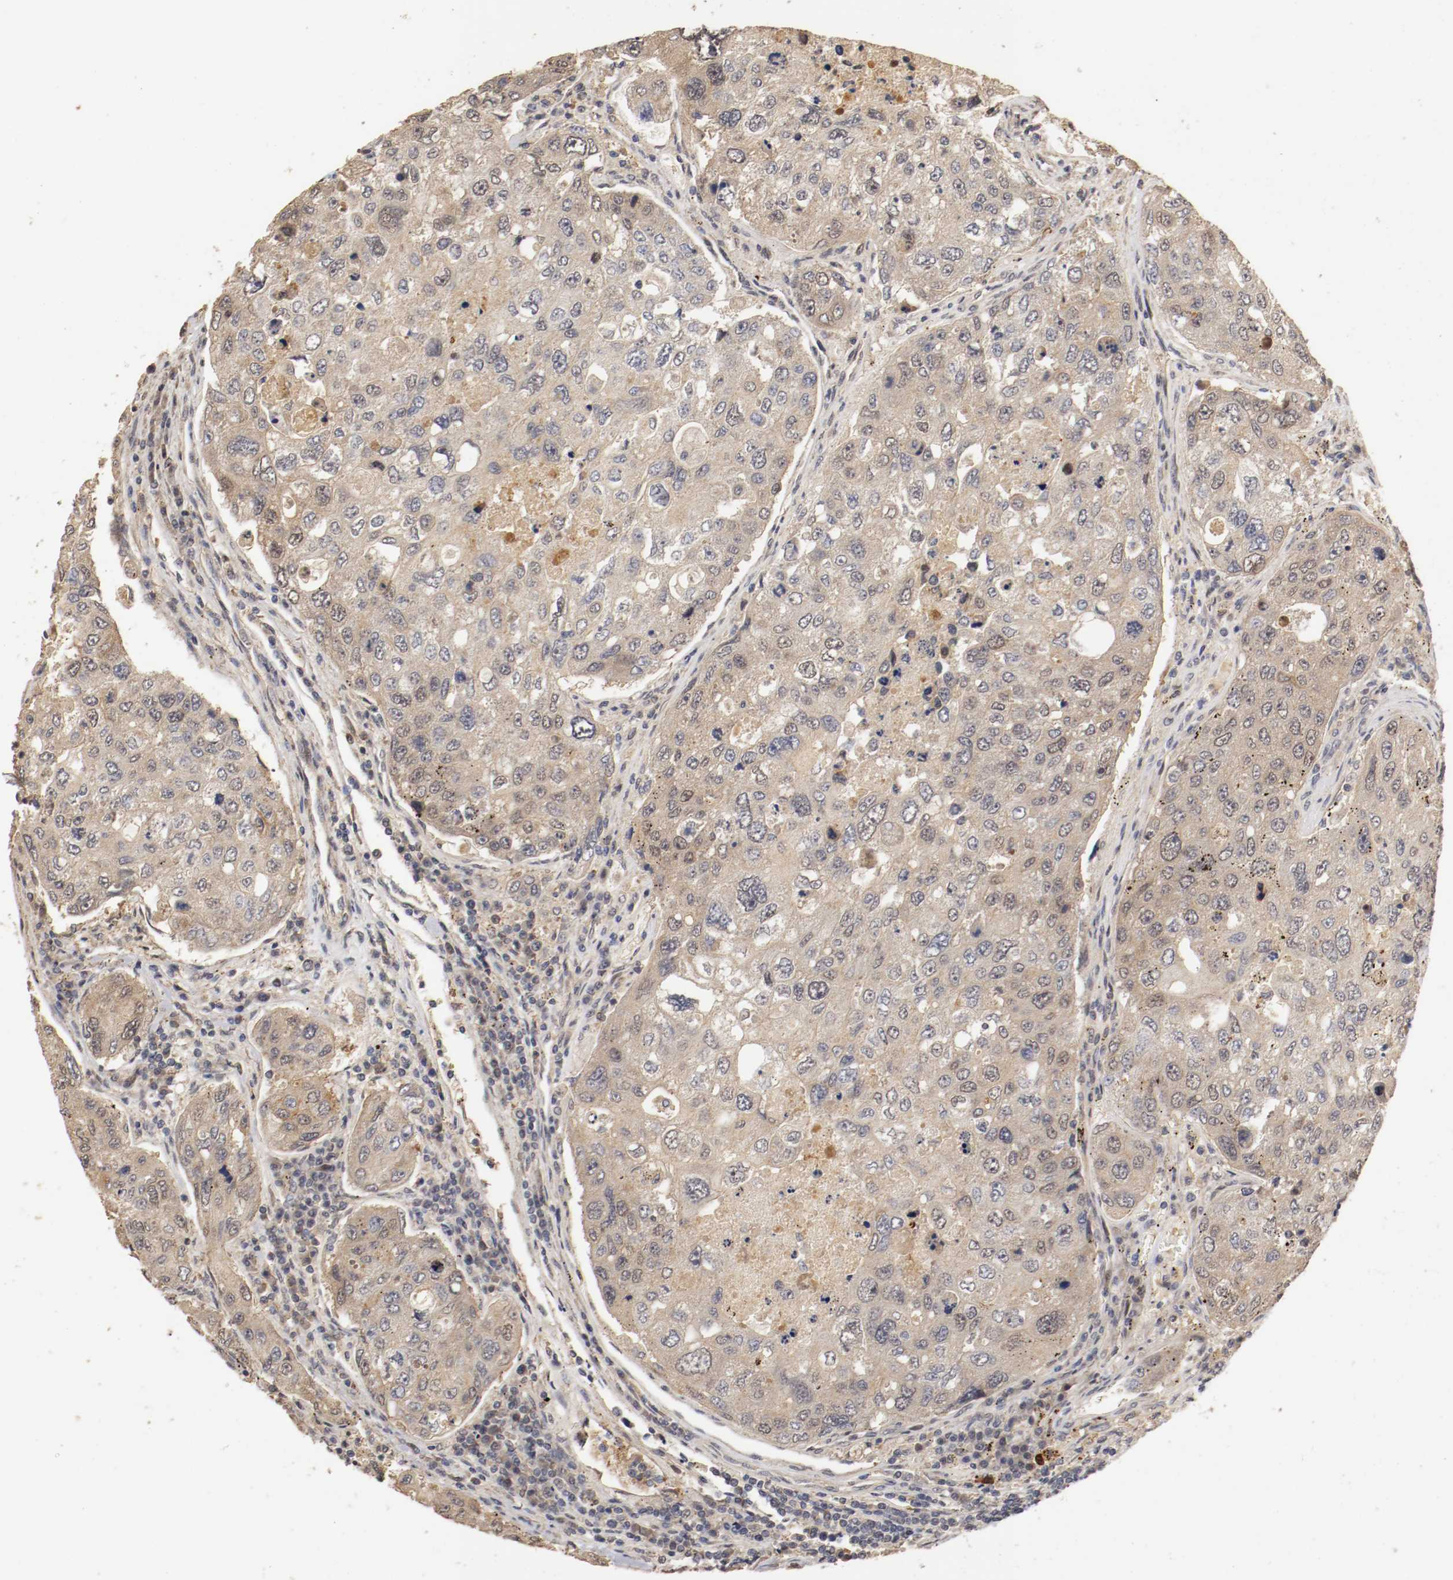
{"staining": {"intensity": "moderate", "quantity": ">75%", "location": "cytoplasmic/membranous,nuclear"}, "tissue": "urothelial cancer", "cell_type": "Tumor cells", "image_type": "cancer", "snomed": [{"axis": "morphology", "description": "Urothelial carcinoma, High grade"}, {"axis": "topography", "description": "Lymph node"}, {"axis": "topography", "description": "Urinary bladder"}], "caption": "Immunohistochemistry (DAB (3,3'-diaminobenzidine)) staining of human urothelial cancer shows moderate cytoplasmic/membranous and nuclear protein positivity in approximately >75% of tumor cells. Using DAB (3,3'-diaminobenzidine) (brown) and hematoxylin (blue) stains, captured at high magnification using brightfield microscopy.", "gene": "TNFRSF1B", "patient": {"sex": "male", "age": 51}}